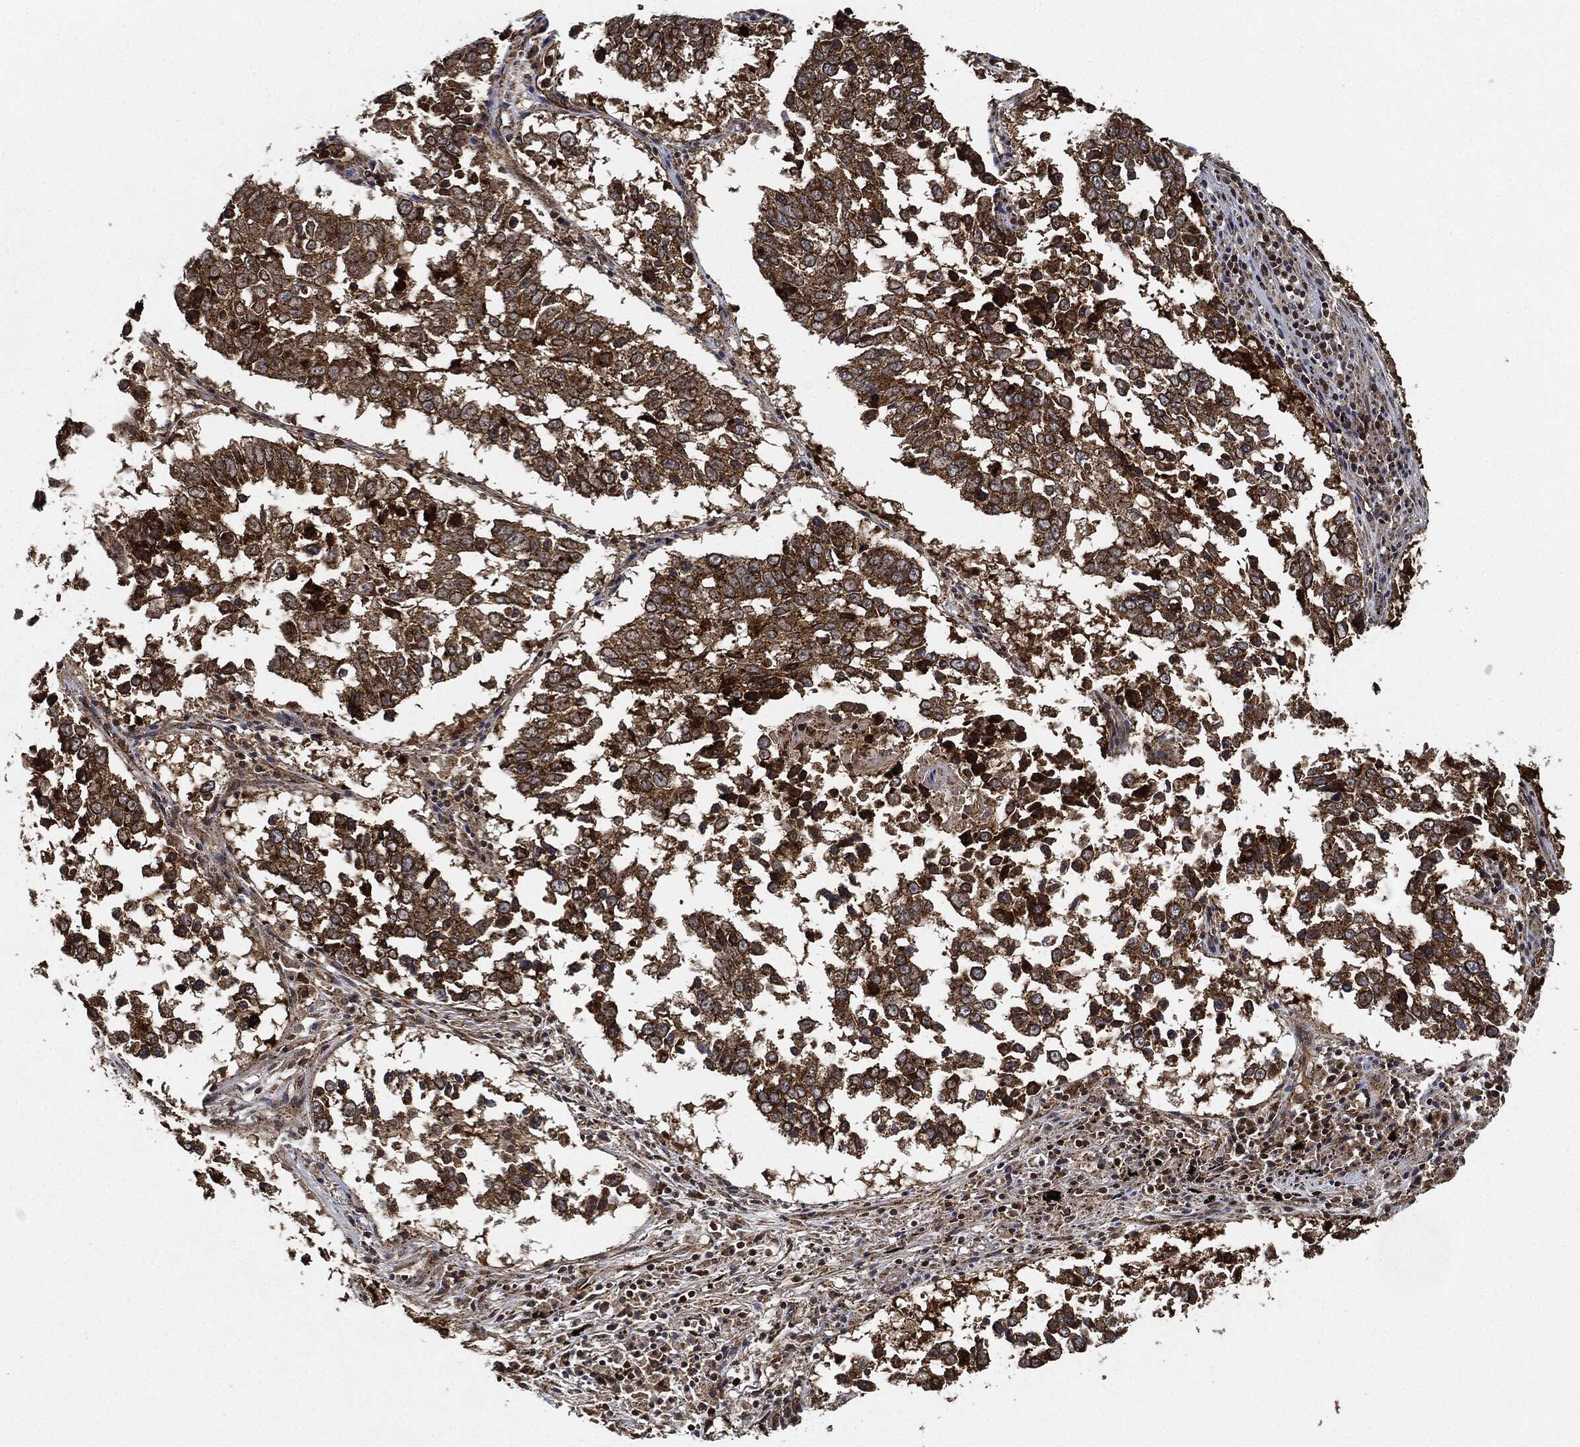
{"staining": {"intensity": "strong", "quantity": ">75%", "location": "cytoplasmic/membranous"}, "tissue": "lung cancer", "cell_type": "Tumor cells", "image_type": "cancer", "snomed": [{"axis": "morphology", "description": "Squamous cell carcinoma, NOS"}, {"axis": "topography", "description": "Lung"}], "caption": "Immunohistochemical staining of squamous cell carcinoma (lung) demonstrates high levels of strong cytoplasmic/membranous protein expression in about >75% of tumor cells. The staining is performed using DAB (3,3'-diaminobenzidine) brown chromogen to label protein expression. The nuclei are counter-stained blue using hematoxylin.", "gene": "MAP3K3", "patient": {"sex": "male", "age": 82}}